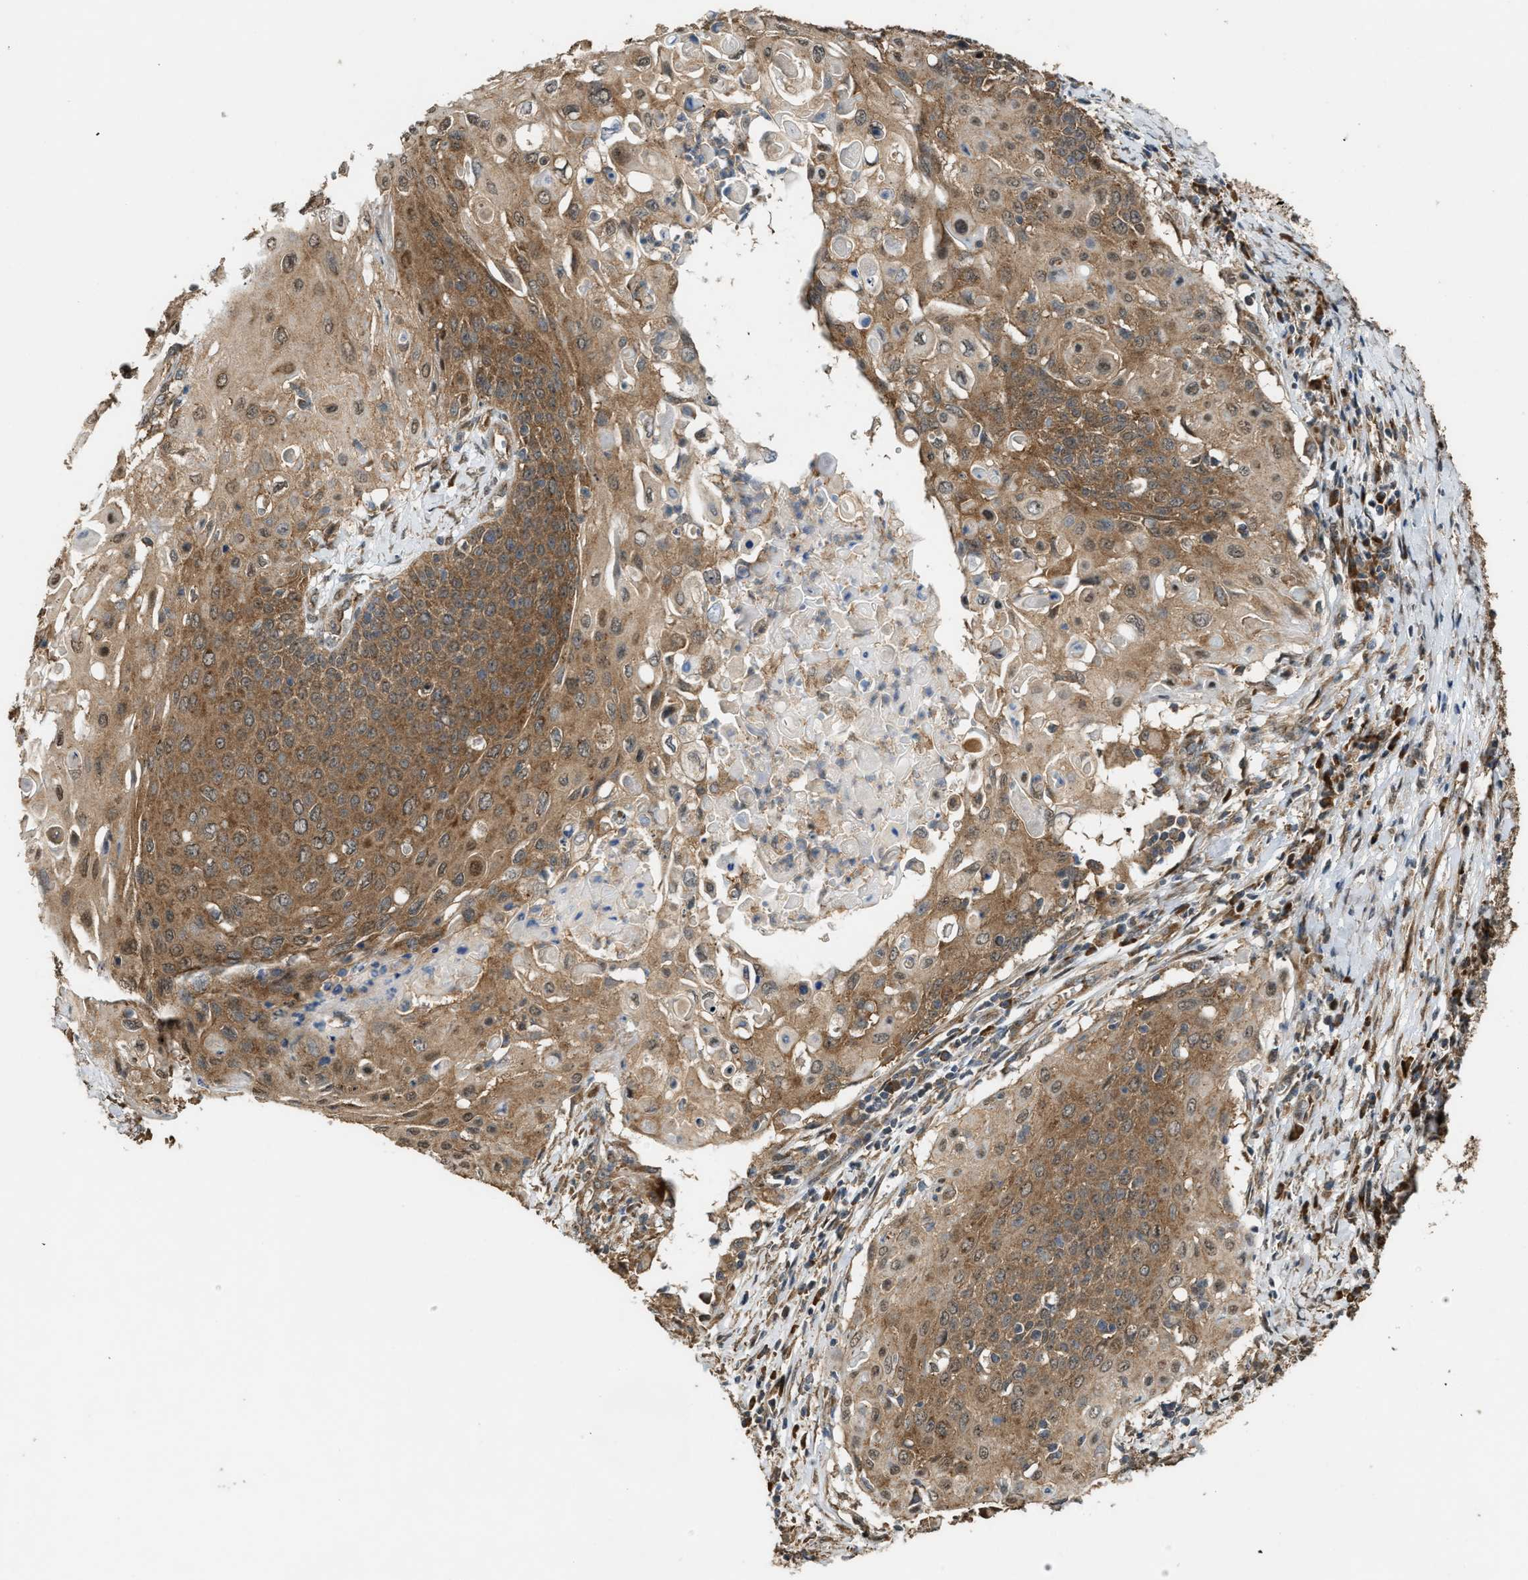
{"staining": {"intensity": "moderate", "quantity": ">75%", "location": "cytoplasmic/membranous"}, "tissue": "cervical cancer", "cell_type": "Tumor cells", "image_type": "cancer", "snomed": [{"axis": "morphology", "description": "Squamous cell carcinoma, NOS"}, {"axis": "topography", "description": "Cervix"}], "caption": "Protein staining reveals moderate cytoplasmic/membranous staining in about >75% of tumor cells in cervical cancer. (Brightfield microscopy of DAB IHC at high magnification).", "gene": "ARHGEF5", "patient": {"sex": "female", "age": 39}}